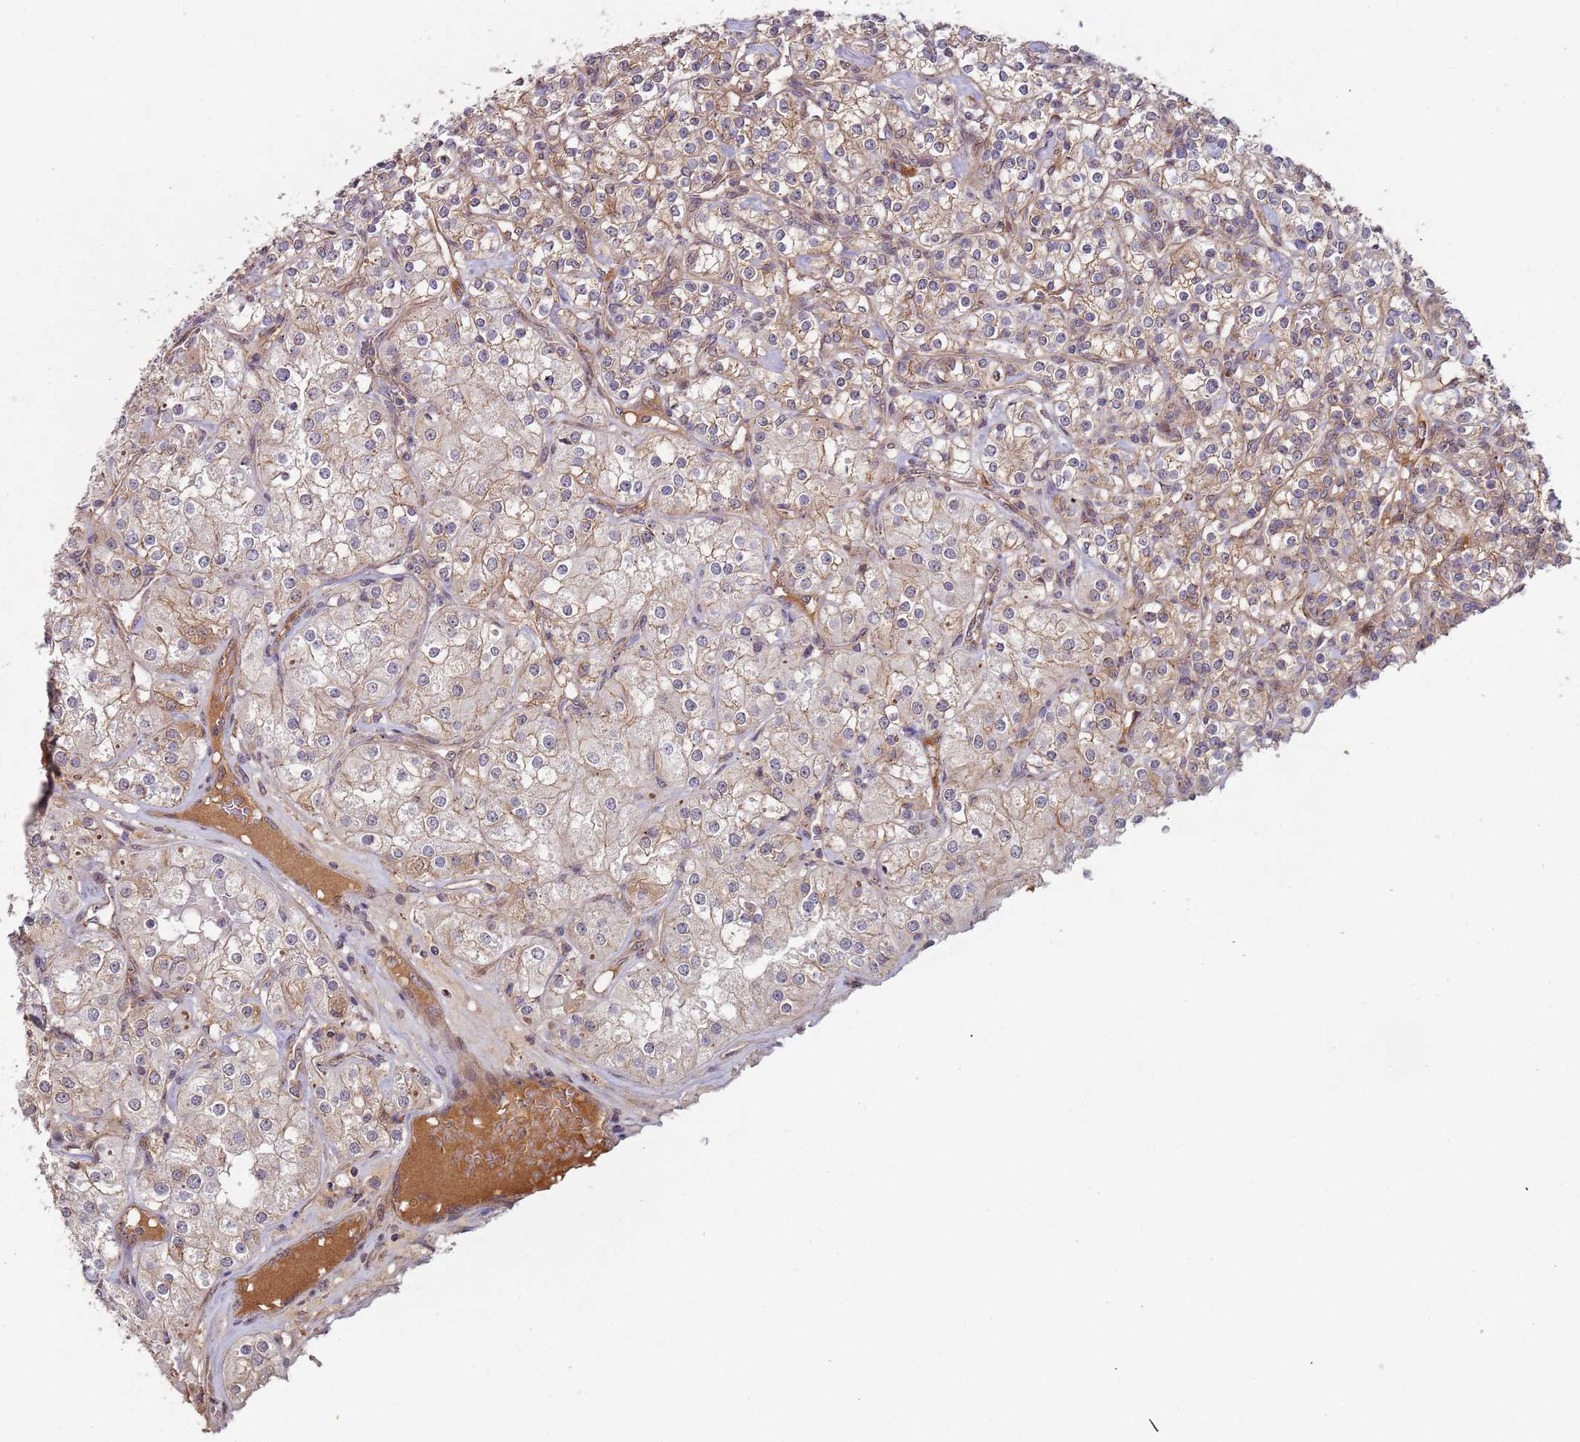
{"staining": {"intensity": "weak", "quantity": "25%-75%", "location": "cytoplasmic/membranous"}, "tissue": "renal cancer", "cell_type": "Tumor cells", "image_type": "cancer", "snomed": [{"axis": "morphology", "description": "Adenocarcinoma, NOS"}, {"axis": "topography", "description": "Kidney"}], "caption": "Immunohistochemistry (IHC) (DAB) staining of human renal cancer displays weak cytoplasmic/membranous protein positivity in about 25%-75% of tumor cells.", "gene": "KANSL1L", "patient": {"sex": "male", "age": 77}}